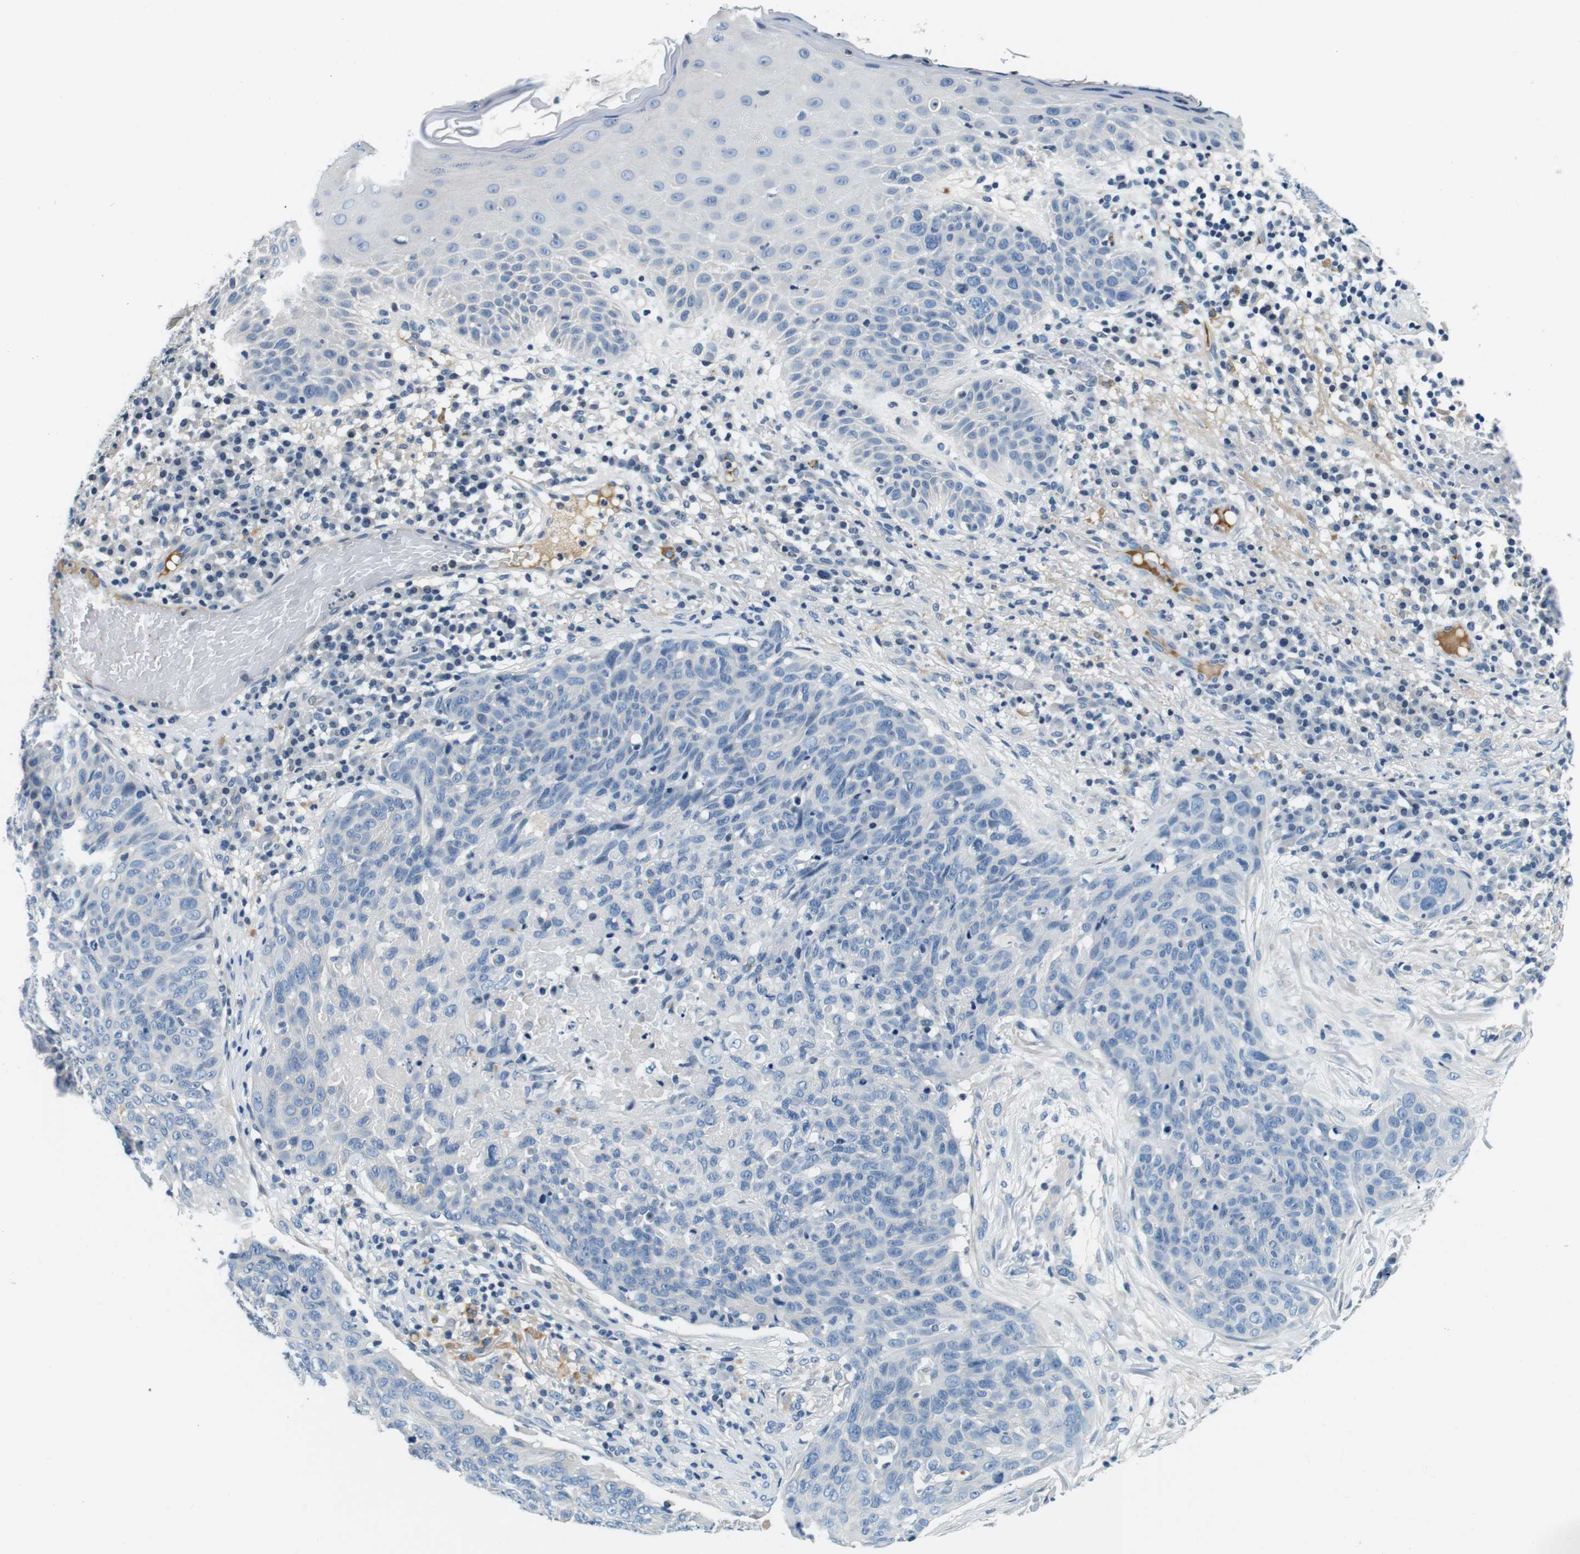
{"staining": {"intensity": "negative", "quantity": "none", "location": "none"}, "tissue": "skin cancer", "cell_type": "Tumor cells", "image_type": "cancer", "snomed": [{"axis": "morphology", "description": "Squamous cell carcinoma in situ, NOS"}, {"axis": "morphology", "description": "Squamous cell carcinoma, NOS"}, {"axis": "topography", "description": "Skin"}], "caption": "The micrograph displays no significant expression in tumor cells of squamous cell carcinoma (skin). Brightfield microscopy of immunohistochemistry (IHC) stained with DAB (brown) and hematoxylin (blue), captured at high magnification.", "gene": "KCNJ5", "patient": {"sex": "male", "age": 93}}